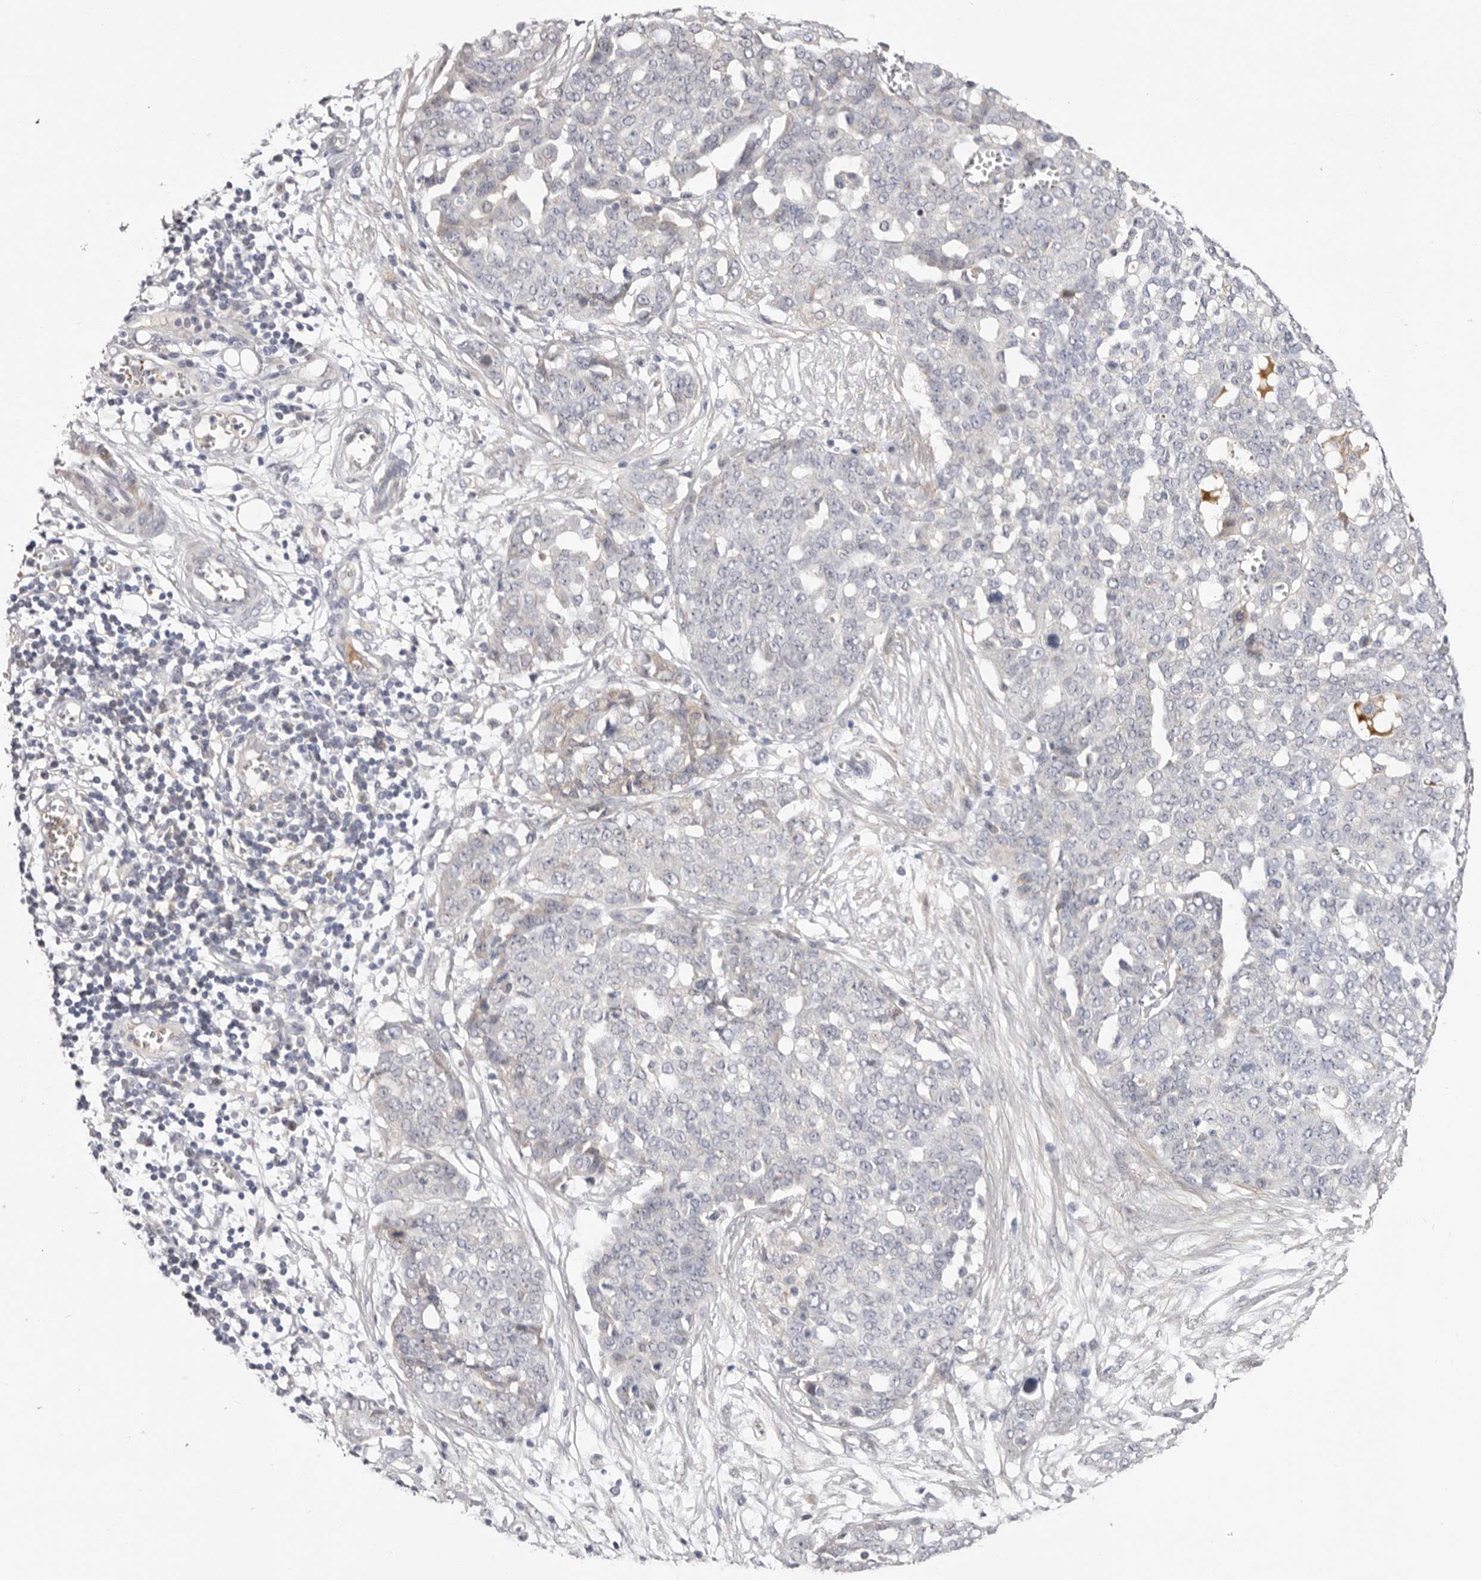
{"staining": {"intensity": "negative", "quantity": "none", "location": "none"}, "tissue": "ovarian cancer", "cell_type": "Tumor cells", "image_type": "cancer", "snomed": [{"axis": "morphology", "description": "Cystadenocarcinoma, serous, NOS"}, {"axis": "topography", "description": "Soft tissue"}, {"axis": "topography", "description": "Ovary"}], "caption": "This is a photomicrograph of immunohistochemistry (IHC) staining of ovarian cancer, which shows no positivity in tumor cells. (Stains: DAB IHC with hematoxylin counter stain, Microscopy: brightfield microscopy at high magnification).", "gene": "LMLN", "patient": {"sex": "female", "age": 57}}